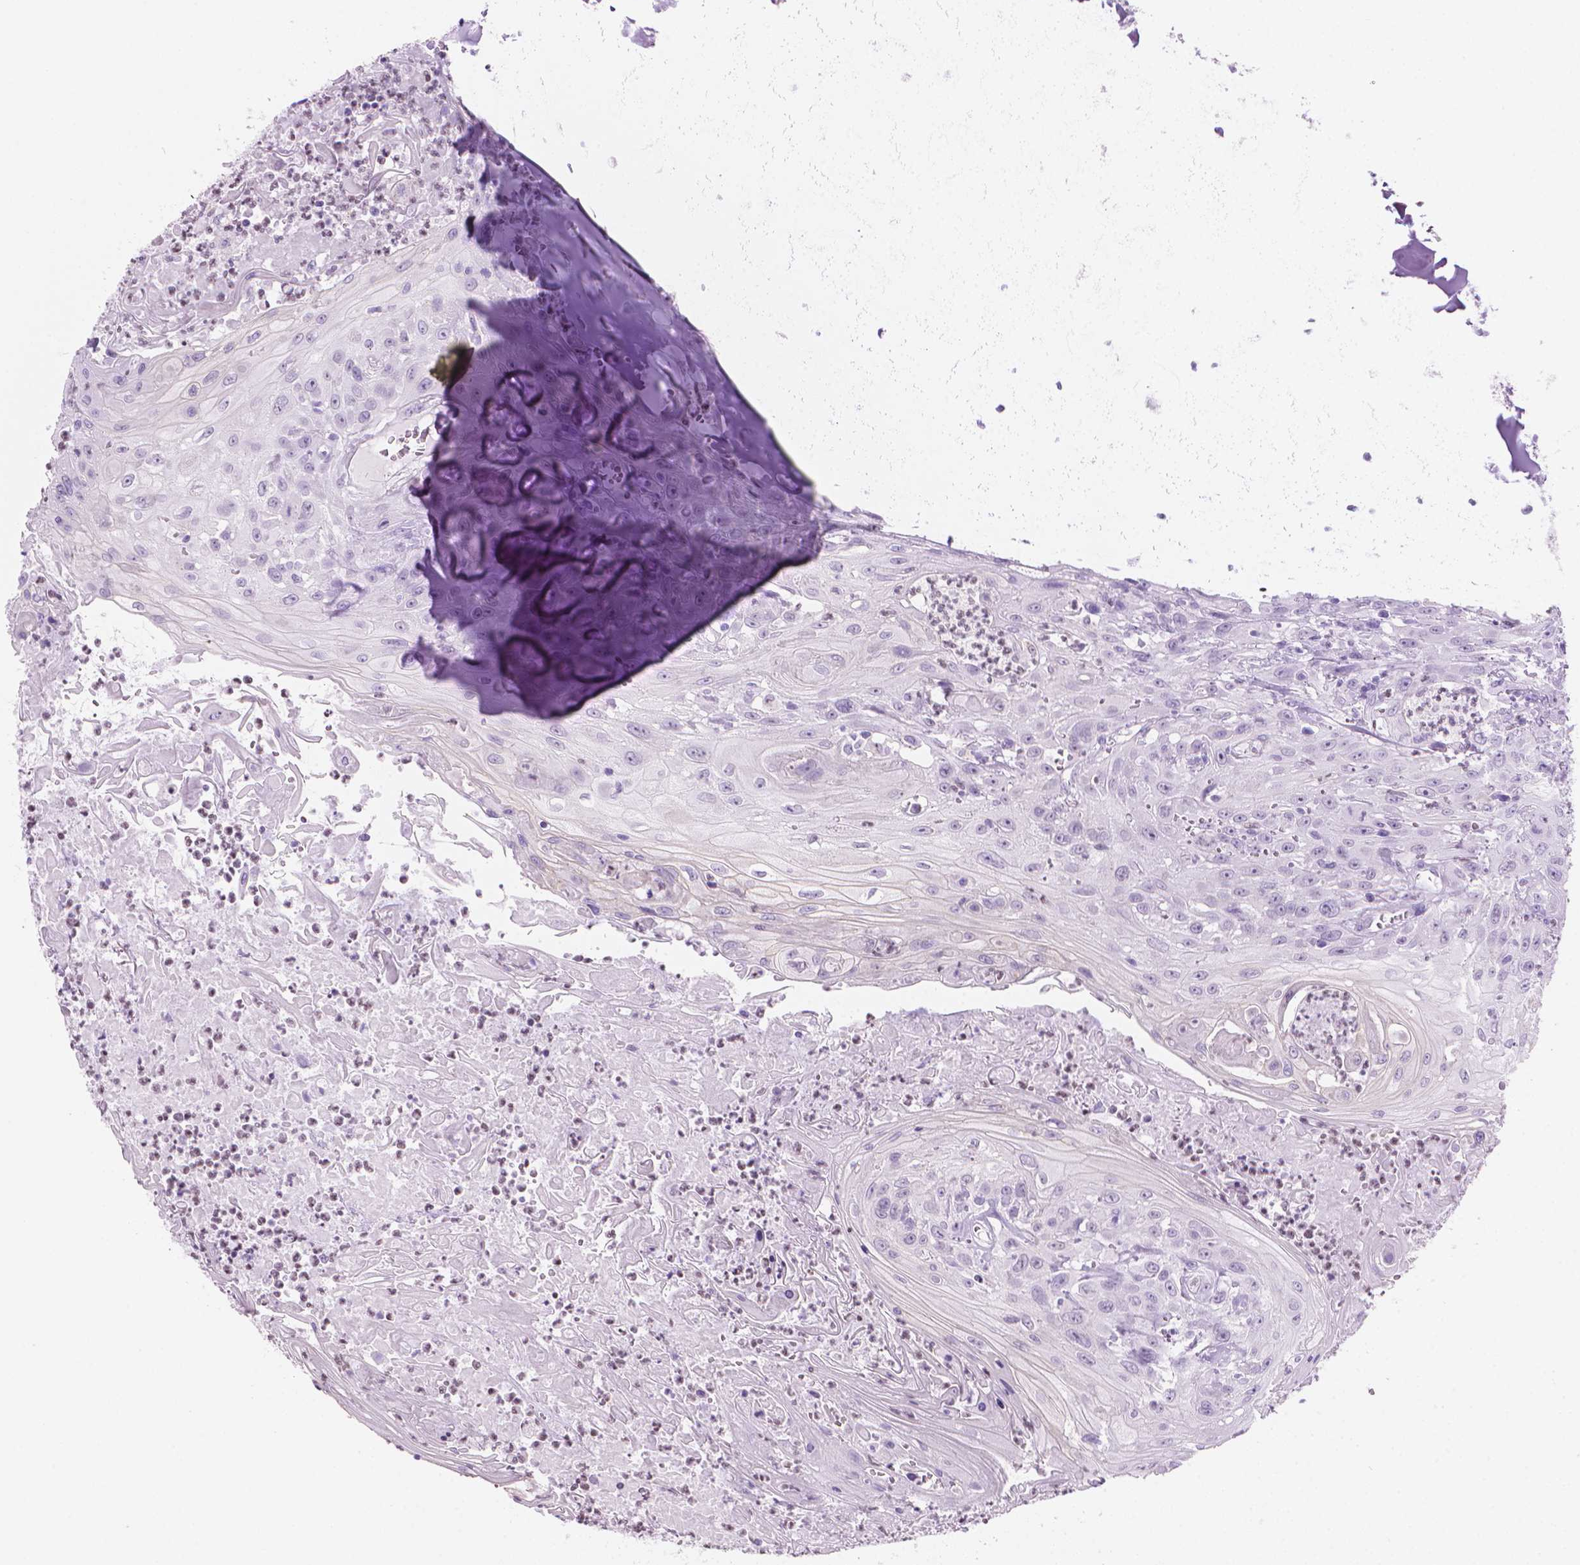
{"staining": {"intensity": "negative", "quantity": "none", "location": "none"}, "tissue": "head and neck cancer", "cell_type": "Tumor cells", "image_type": "cancer", "snomed": [{"axis": "morphology", "description": "Squamous cell carcinoma, NOS"}, {"axis": "topography", "description": "Skin"}, {"axis": "topography", "description": "Head-Neck"}], "caption": "This is an immunohistochemistry image of head and neck cancer. There is no positivity in tumor cells.", "gene": "TTC29", "patient": {"sex": "male", "age": 80}}